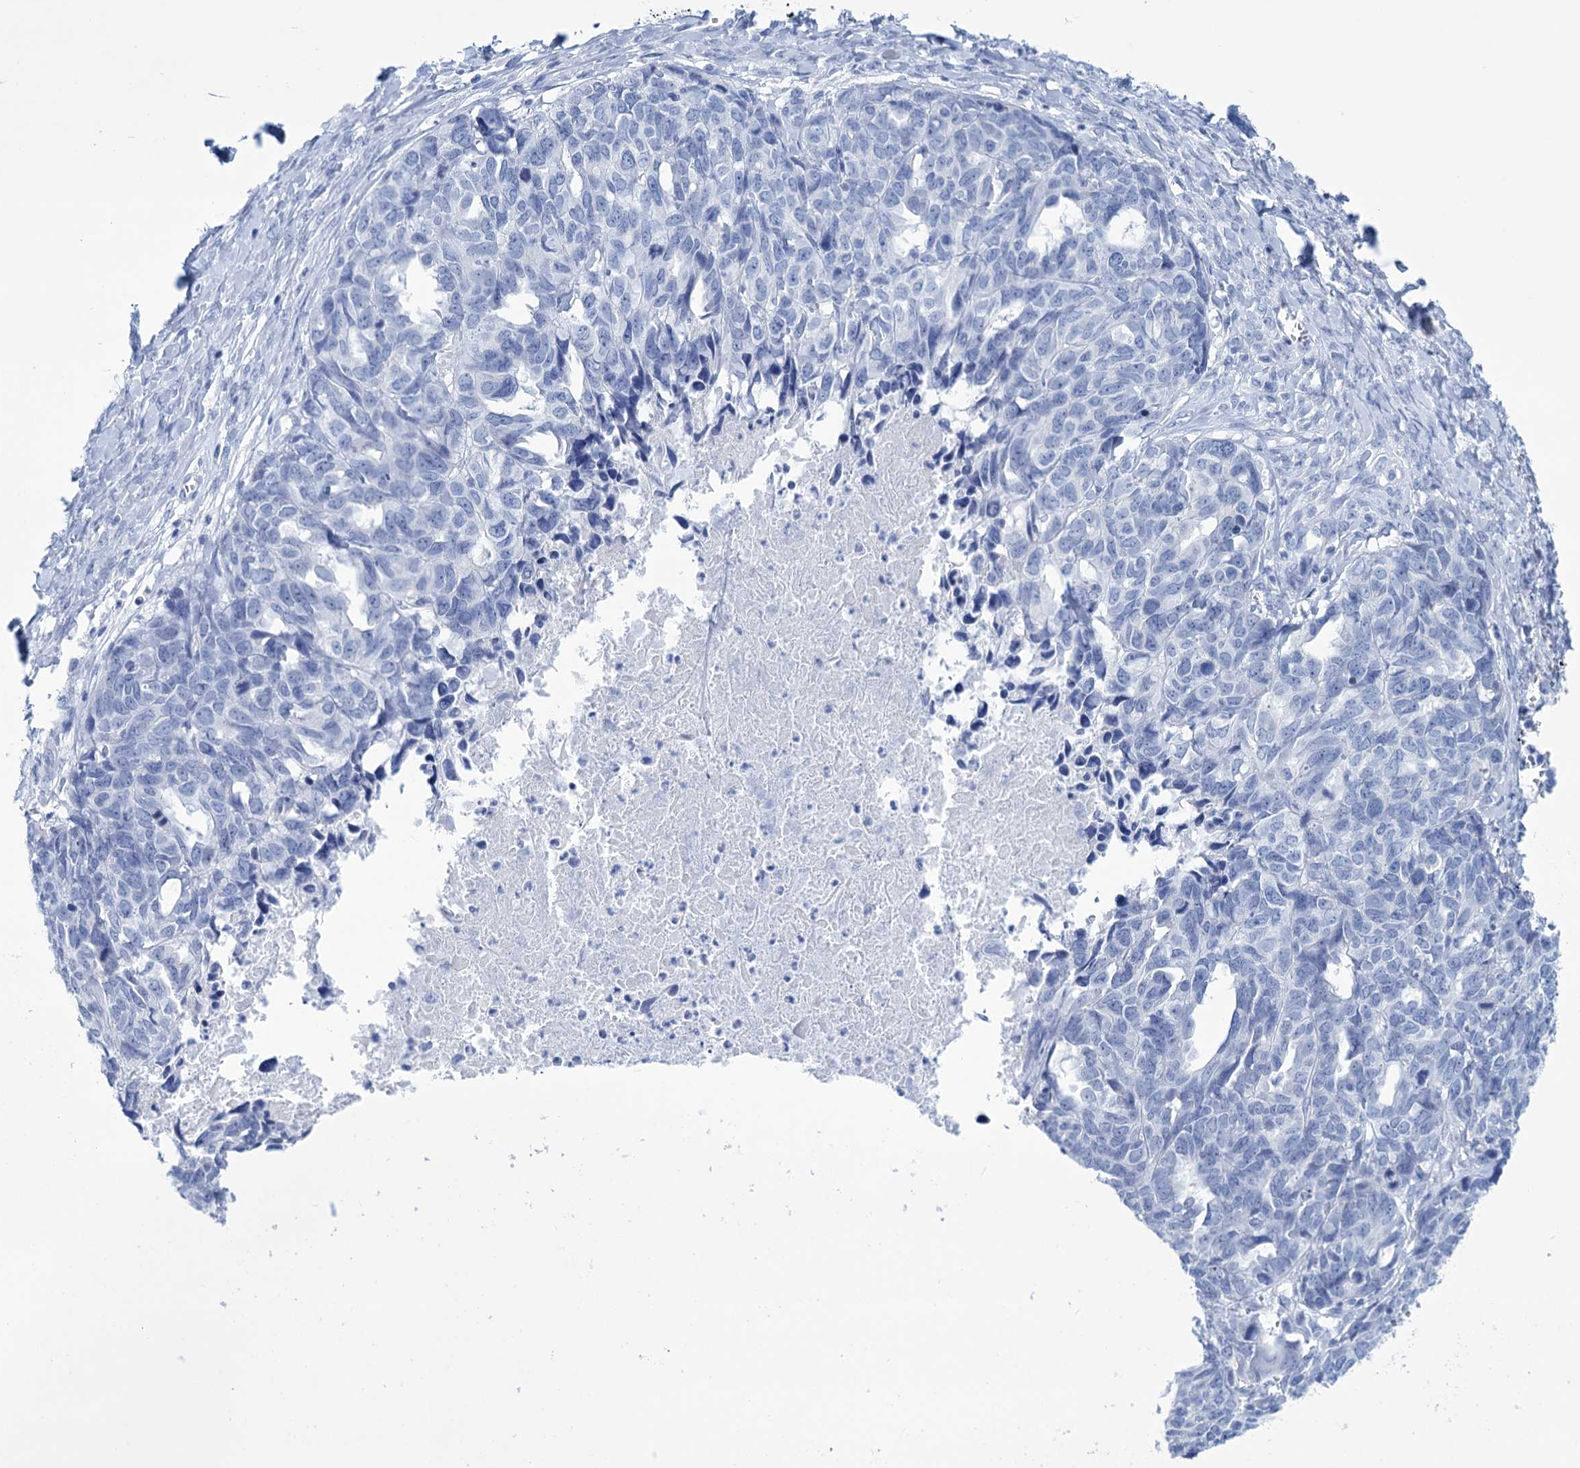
{"staining": {"intensity": "negative", "quantity": "none", "location": "none"}, "tissue": "ovarian cancer", "cell_type": "Tumor cells", "image_type": "cancer", "snomed": [{"axis": "morphology", "description": "Cystadenocarcinoma, serous, NOS"}, {"axis": "topography", "description": "Ovary"}], "caption": "Ovarian cancer (serous cystadenocarcinoma) was stained to show a protein in brown. There is no significant staining in tumor cells.", "gene": "FBXW12", "patient": {"sex": "female", "age": 79}}